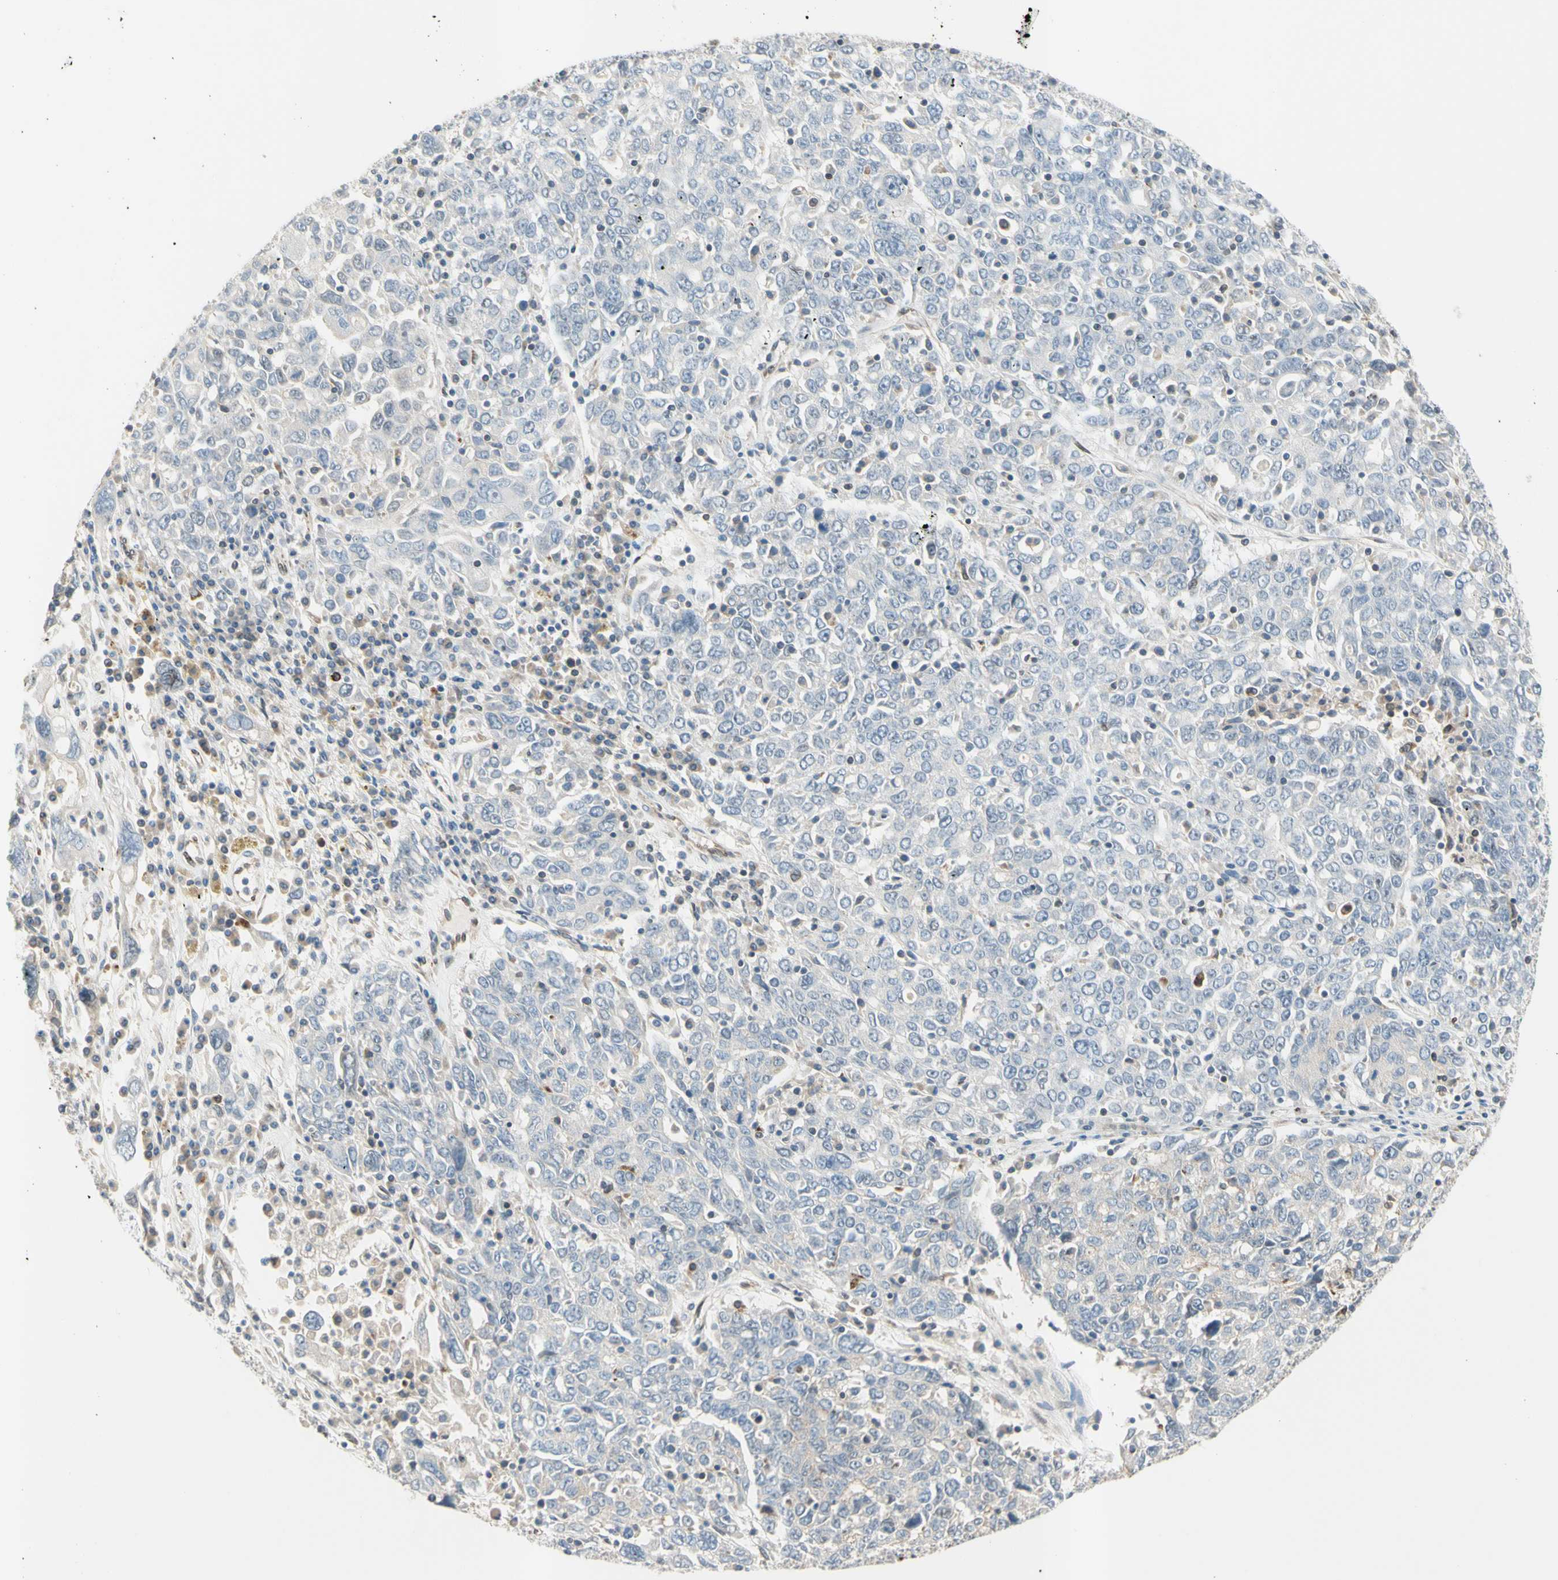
{"staining": {"intensity": "weak", "quantity": ">75%", "location": "cytoplasmic/membranous"}, "tissue": "ovarian cancer", "cell_type": "Tumor cells", "image_type": "cancer", "snomed": [{"axis": "morphology", "description": "Carcinoma, endometroid"}, {"axis": "topography", "description": "Ovary"}], "caption": "Approximately >75% of tumor cells in ovarian cancer (endometroid carcinoma) show weak cytoplasmic/membranous protein expression as visualized by brown immunohistochemical staining.", "gene": "TRAF2", "patient": {"sex": "female", "age": 62}}